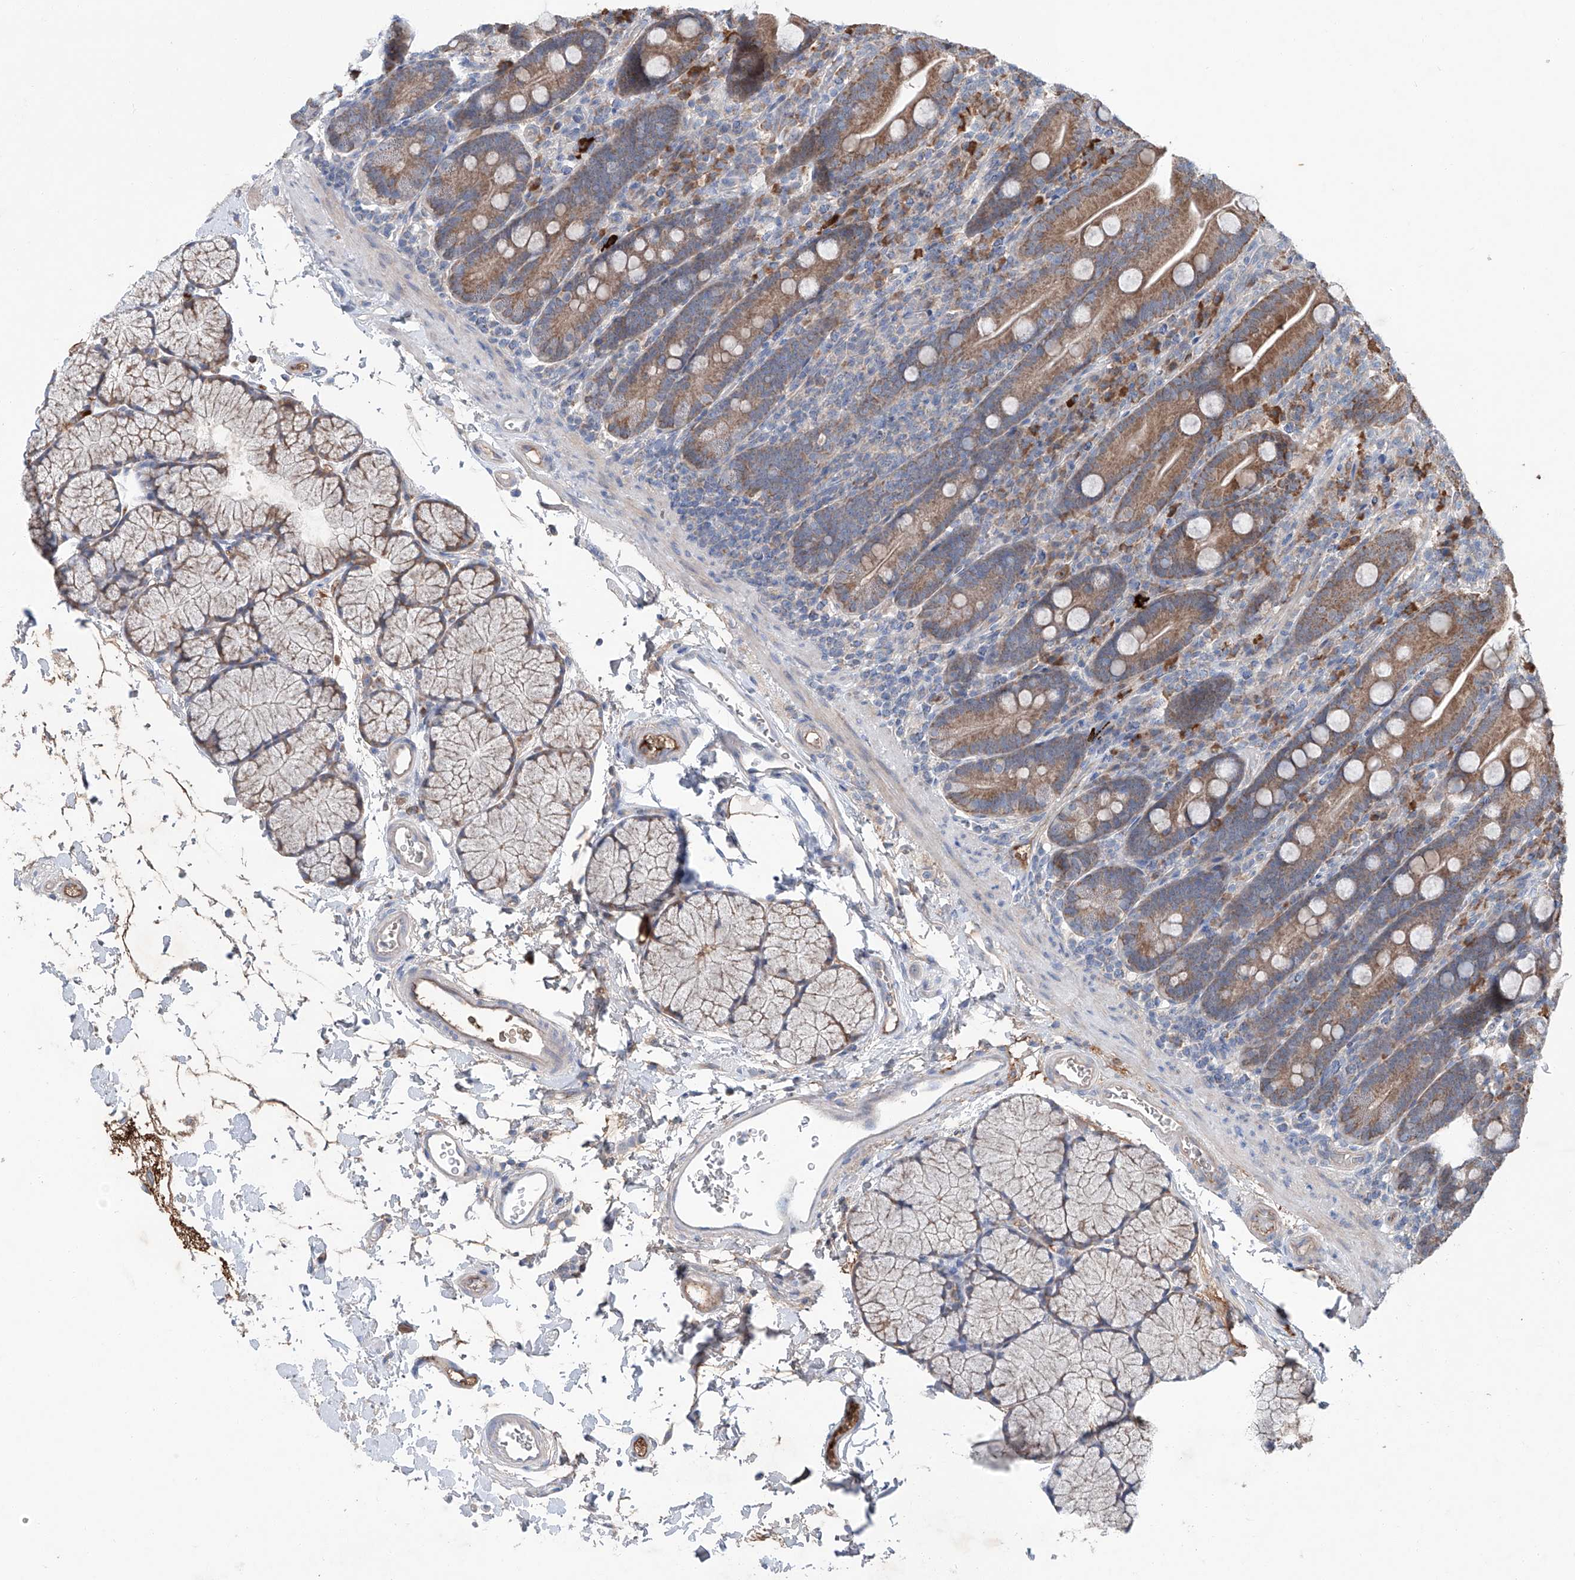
{"staining": {"intensity": "moderate", "quantity": ">75%", "location": "cytoplasmic/membranous"}, "tissue": "duodenum", "cell_type": "Glandular cells", "image_type": "normal", "snomed": [{"axis": "morphology", "description": "Normal tissue, NOS"}, {"axis": "topography", "description": "Duodenum"}], "caption": "IHC micrograph of unremarkable duodenum: human duodenum stained using IHC displays medium levels of moderate protein expression localized specifically in the cytoplasmic/membranous of glandular cells, appearing as a cytoplasmic/membranous brown color.", "gene": "SIX4", "patient": {"sex": "male", "age": 35}}